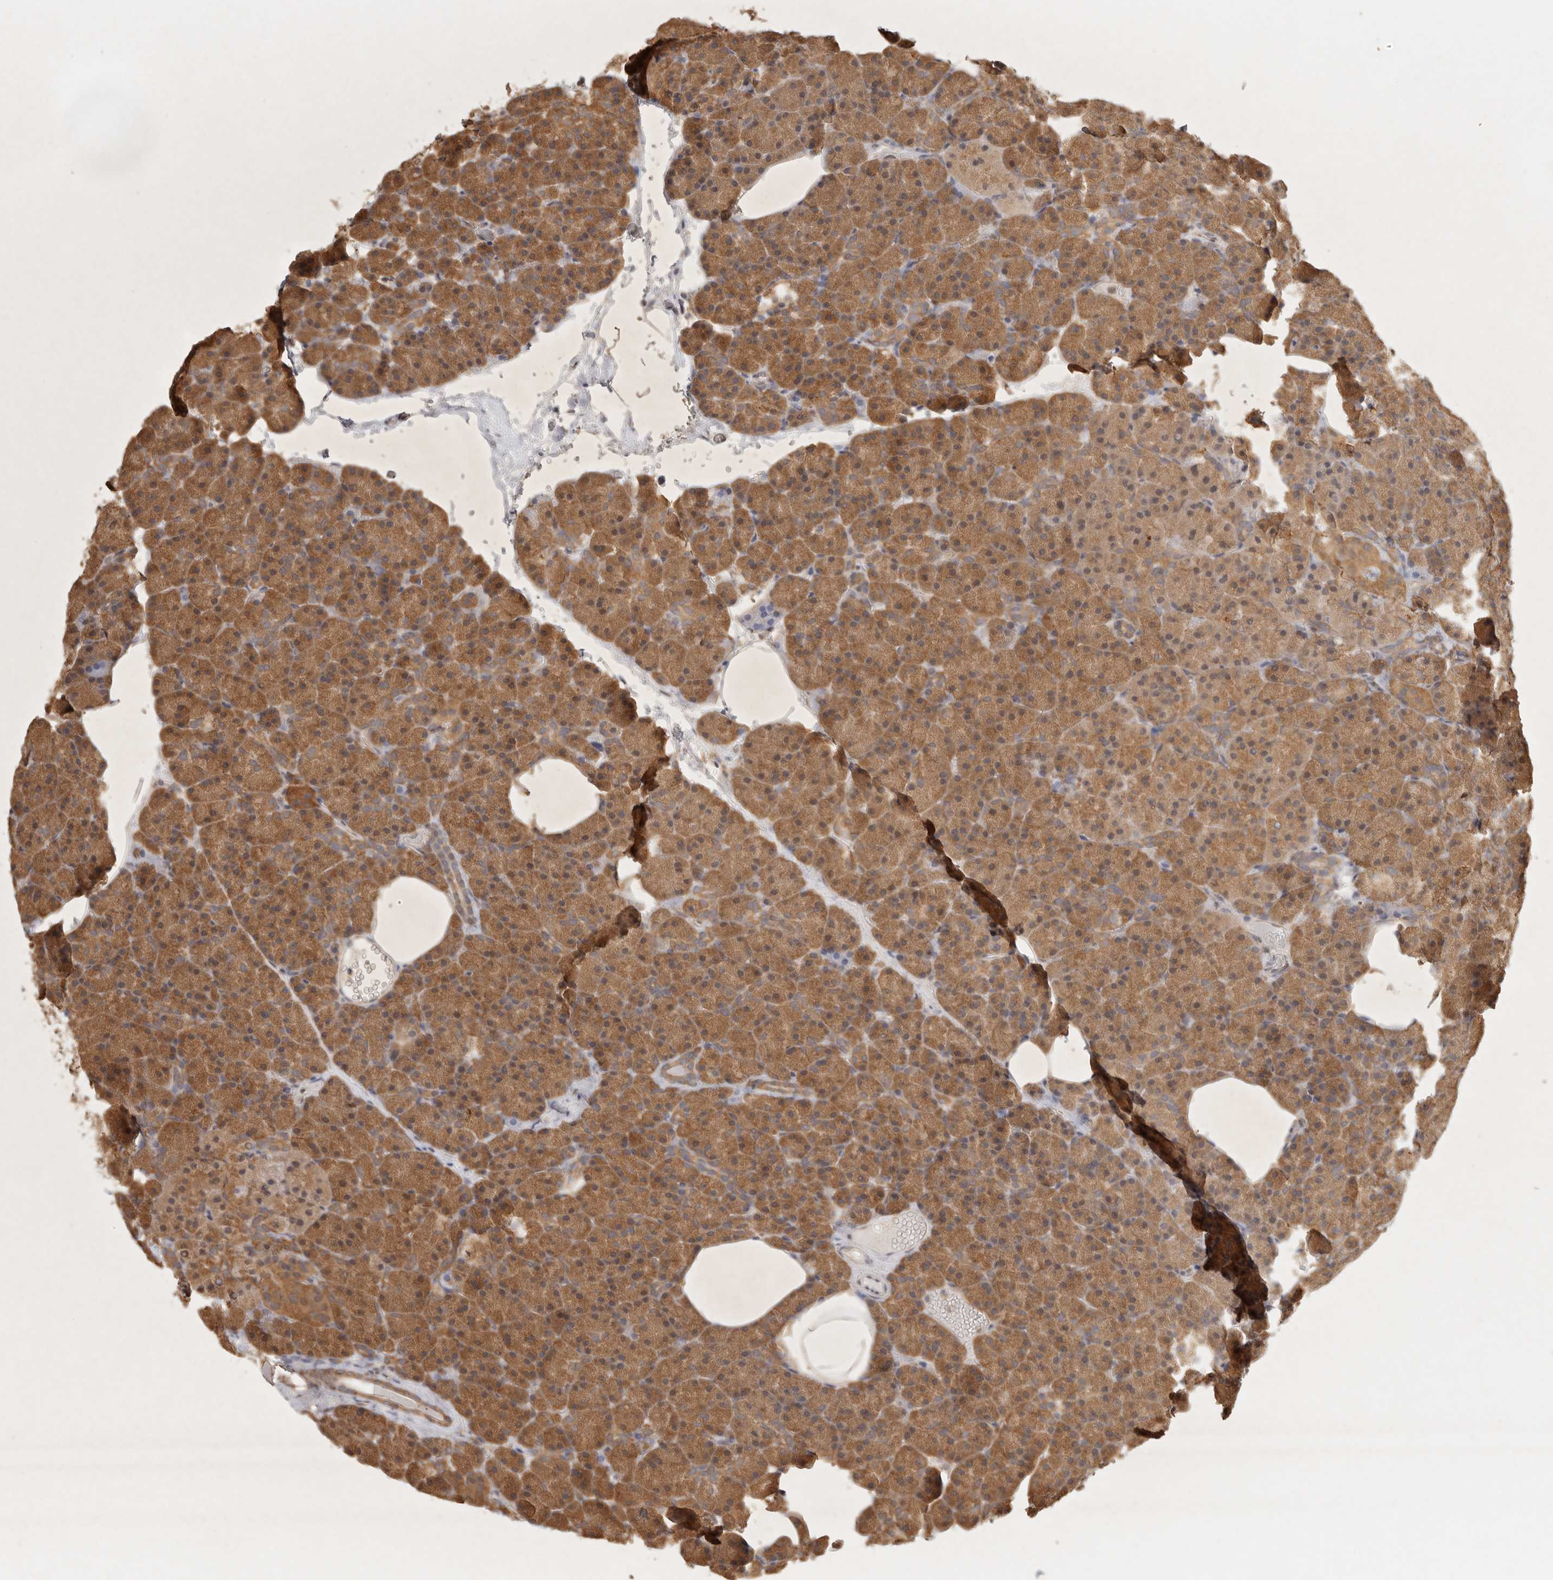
{"staining": {"intensity": "moderate", "quantity": ">75%", "location": "cytoplasmic/membranous,nuclear"}, "tissue": "pancreas", "cell_type": "Exocrine glandular cells", "image_type": "normal", "snomed": [{"axis": "morphology", "description": "Normal tissue, NOS"}, {"axis": "morphology", "description": "Carcinoid, malignant, NOS"}, {"axis": "topography", "description": "Pancreas"}], "caption": "Brown immunohistochemical staining in unremarkable human pancreas demonstrates moderate cytoplasmic/membranous,nuclear expression in about >75% of exocrine glandular cells. Immunohistochemistry stains the protein of interest in brown and the nuclei are stained blue.", "gene": "PSMA5", "patient": {"sex": "female", "age": 35}}